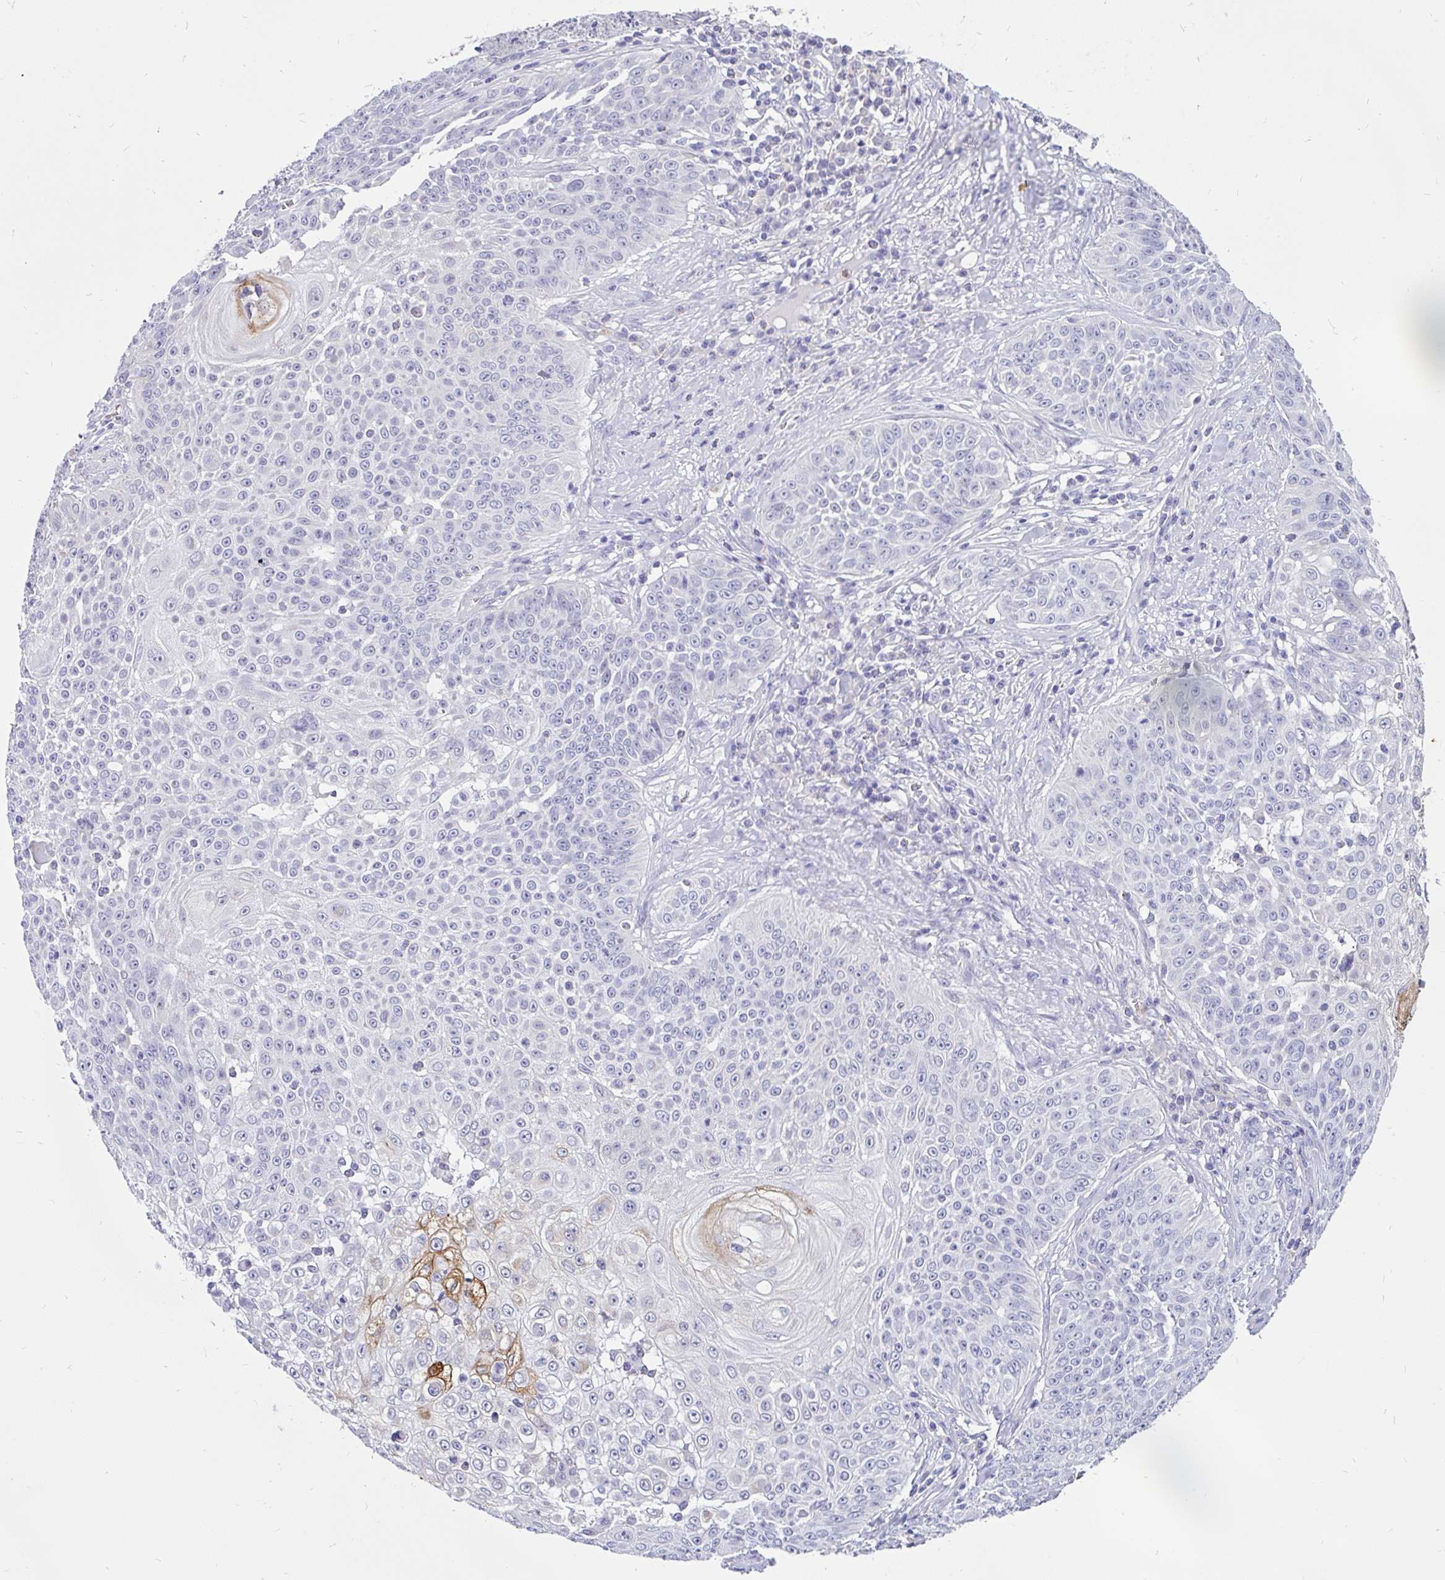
{"staining": {"intensity": "moderate", "quantity": "<25%", "location": "cytoplasmic/membranous"}, "tissue": "skin cancer", "cell_type": "Tumor cells", "image_type": "cancer", "snomed": [{"axis": "morphology", "description": "Squamous cell carcinoma, NOS"}, {"axis": "topography", "description": "Skin"}], "caption": "Immunohistochemical staining of skin cancer exhibits low levels of moderate cytoplasmic/membranous protein expression in approximately <25% of tumor cells. (Stains: DAB in brown, nuclei in blue, Microscopy: brightfield microscopy at high magnification).", "gene": "INTS5", "patient": {"sex": "male", "age": 24}}